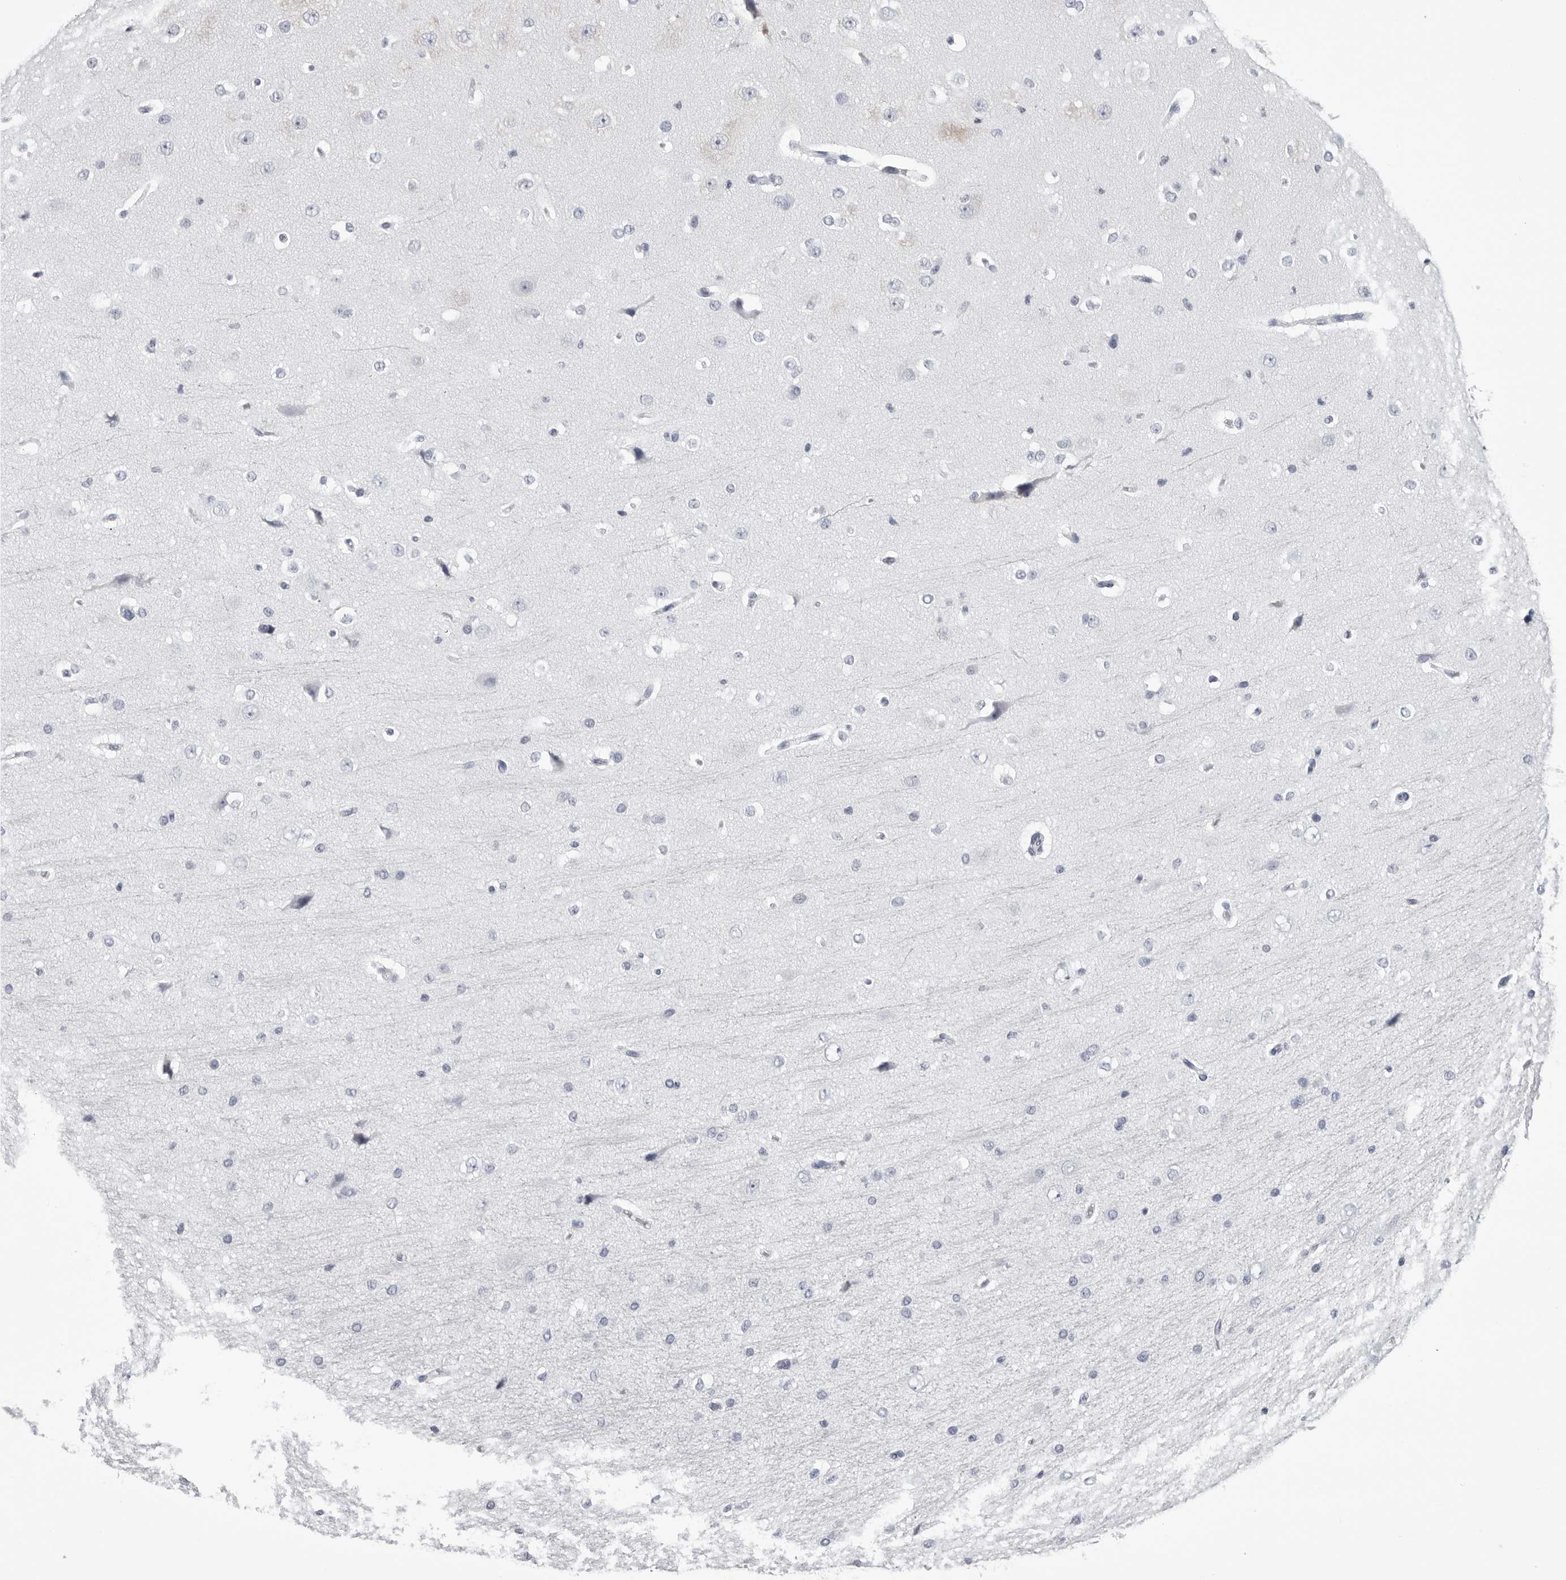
{"staining": {"intensity": "negative", "quantity": "none", "location": "none"}, "tissue": "cerebral cortex", "cell_type": "Endothelial cells", "image_type": "normal", "snomed": [{"axis": "morphology", "description": "Normal tissue, NOS"}, {"axis": "morphology", "description": "Developmental malformation"}, {"axis": "topography", "description": "Cerebral cortex"}], "caption": "An image of cerebral cortex stained for a protein demonstrates no brown staining in endothelial cells.", "gene": "COL26A1", "patient": {"sex": "female", "age": 30}}